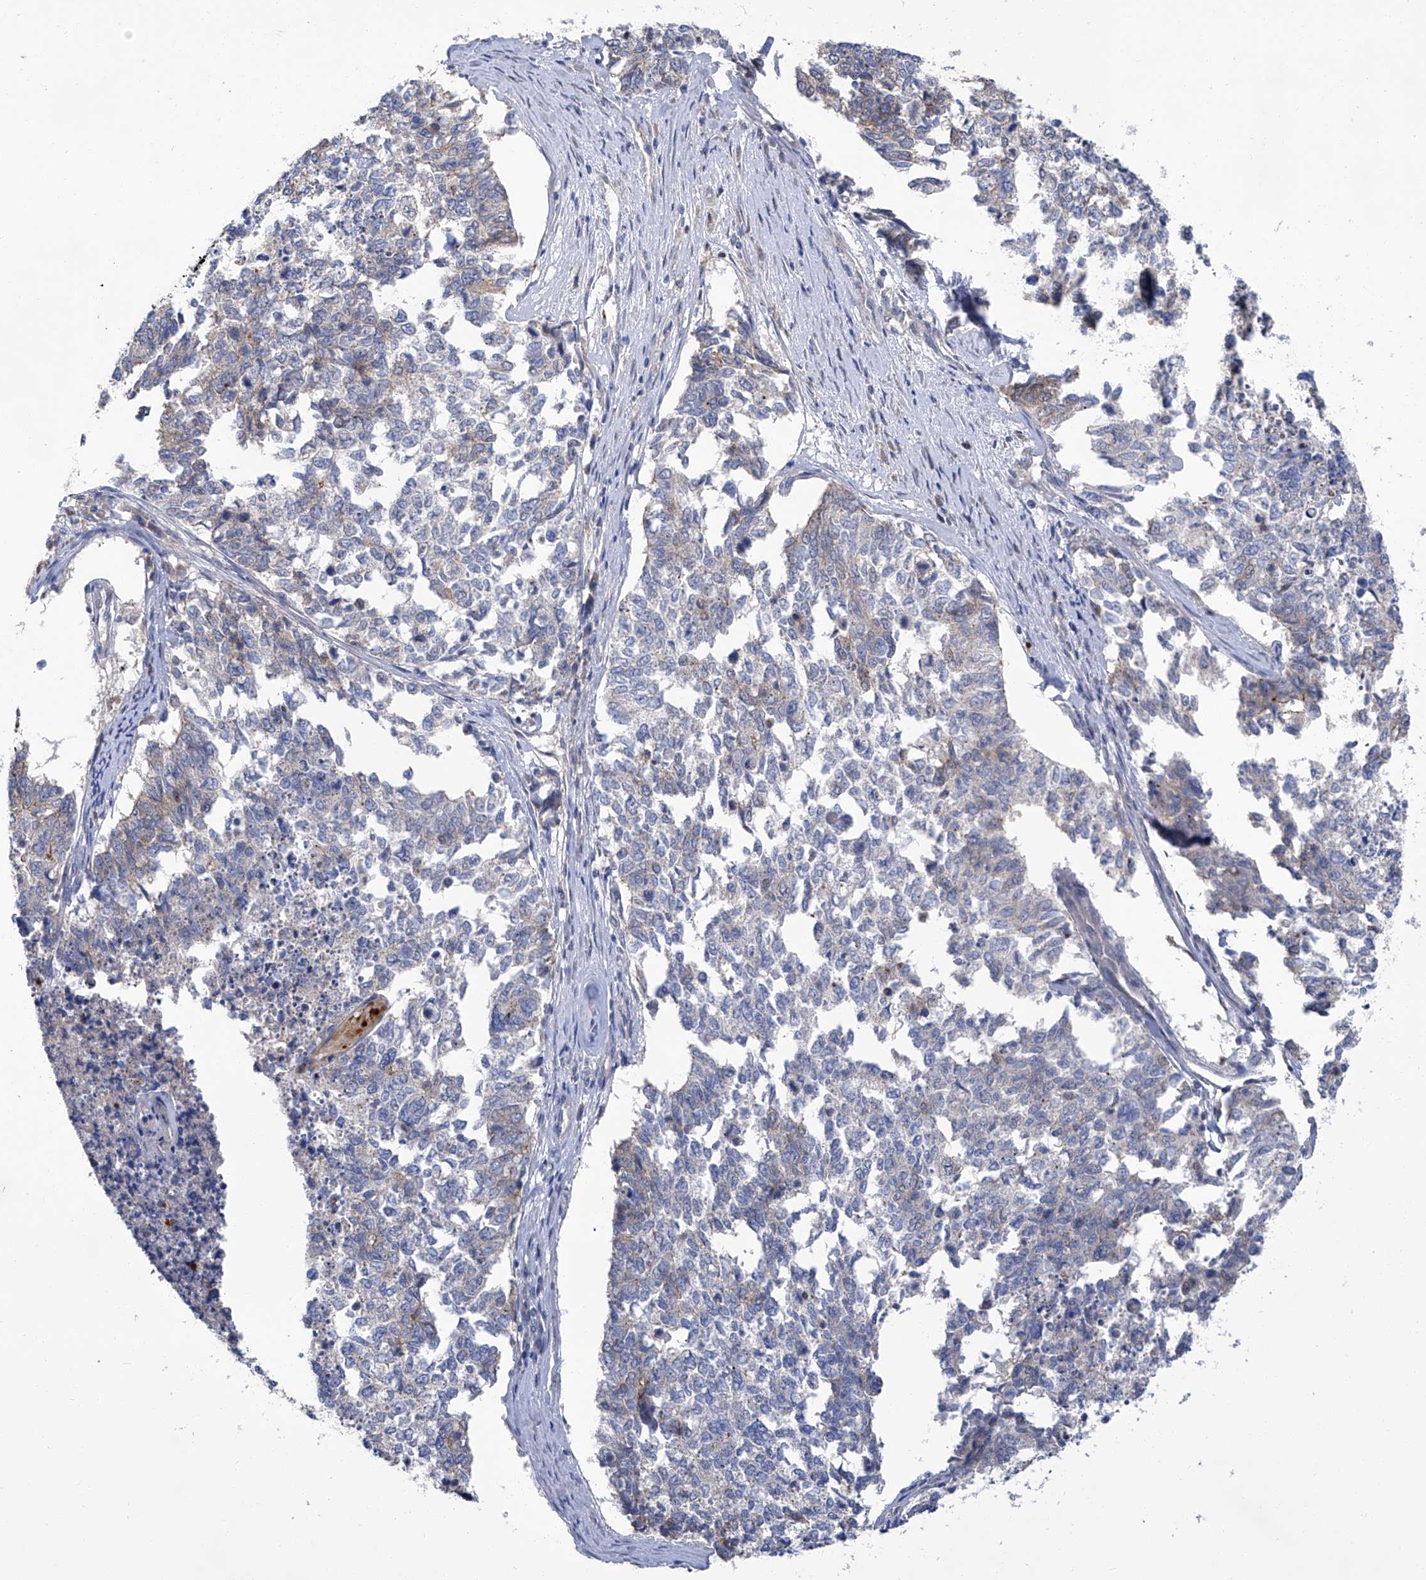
{"staining": {"intensity": "negative", "quantity": "none", "location": "none"}, "tissue": "cervical cancer", "cell_type": "Tumor cells", "image_type": "cancer", "snomed": [{"axis": "morphology", "description": "Squamous cell carcinoma, NOS"}, {"axis": "topography", "description": "Cervix"}], "caption": "High magnification brightfield microscopy of cervical squamous cell carcinoma stained with DAB (brown) and counterstained with hematoxylin (blue): tumor cells show no significant staining.", "gene": "PARD3", "patient": {"sex": "female", "age": 63}}